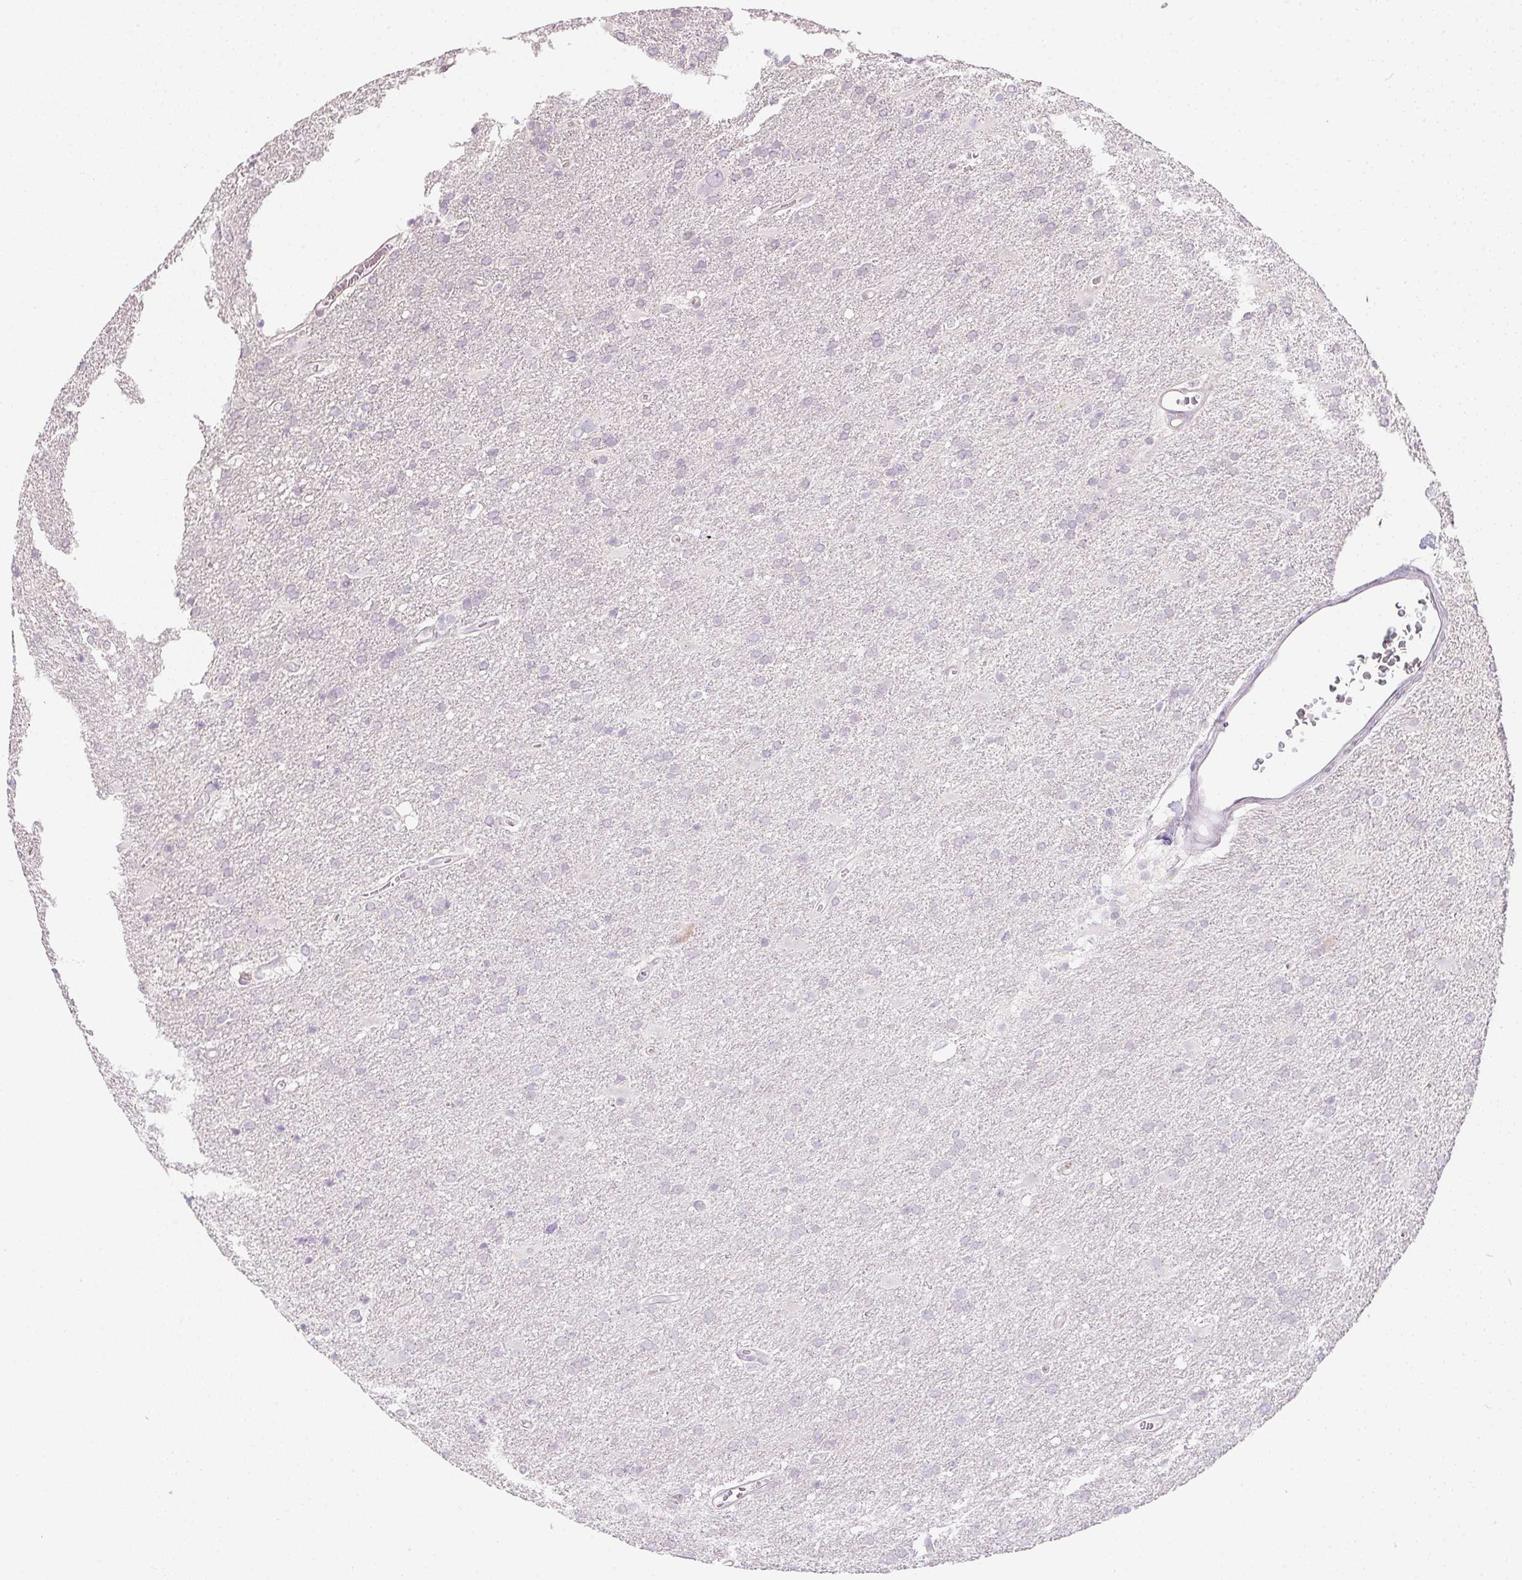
{"staining": {"intensity": "negative", "quantity": "none", "location": "none"}, "tissue": "glioma", "cell_type": "Tumor cells", "image_type": "cancer", "snomed": [{"axis": "morphology", "description": "Glioma, malignant, Low grade"}, {"axis": "topography", "description": "Brain"}], "caption": "Histopathology image shows no significant protein staining in tumor cells of glioma. (DAB (3,3'-diaminobenzidine) immunohistochemistry (IHC), high magnification).", "gene": "CTCFL", "patient": {"sex": "male", "age": 66}}